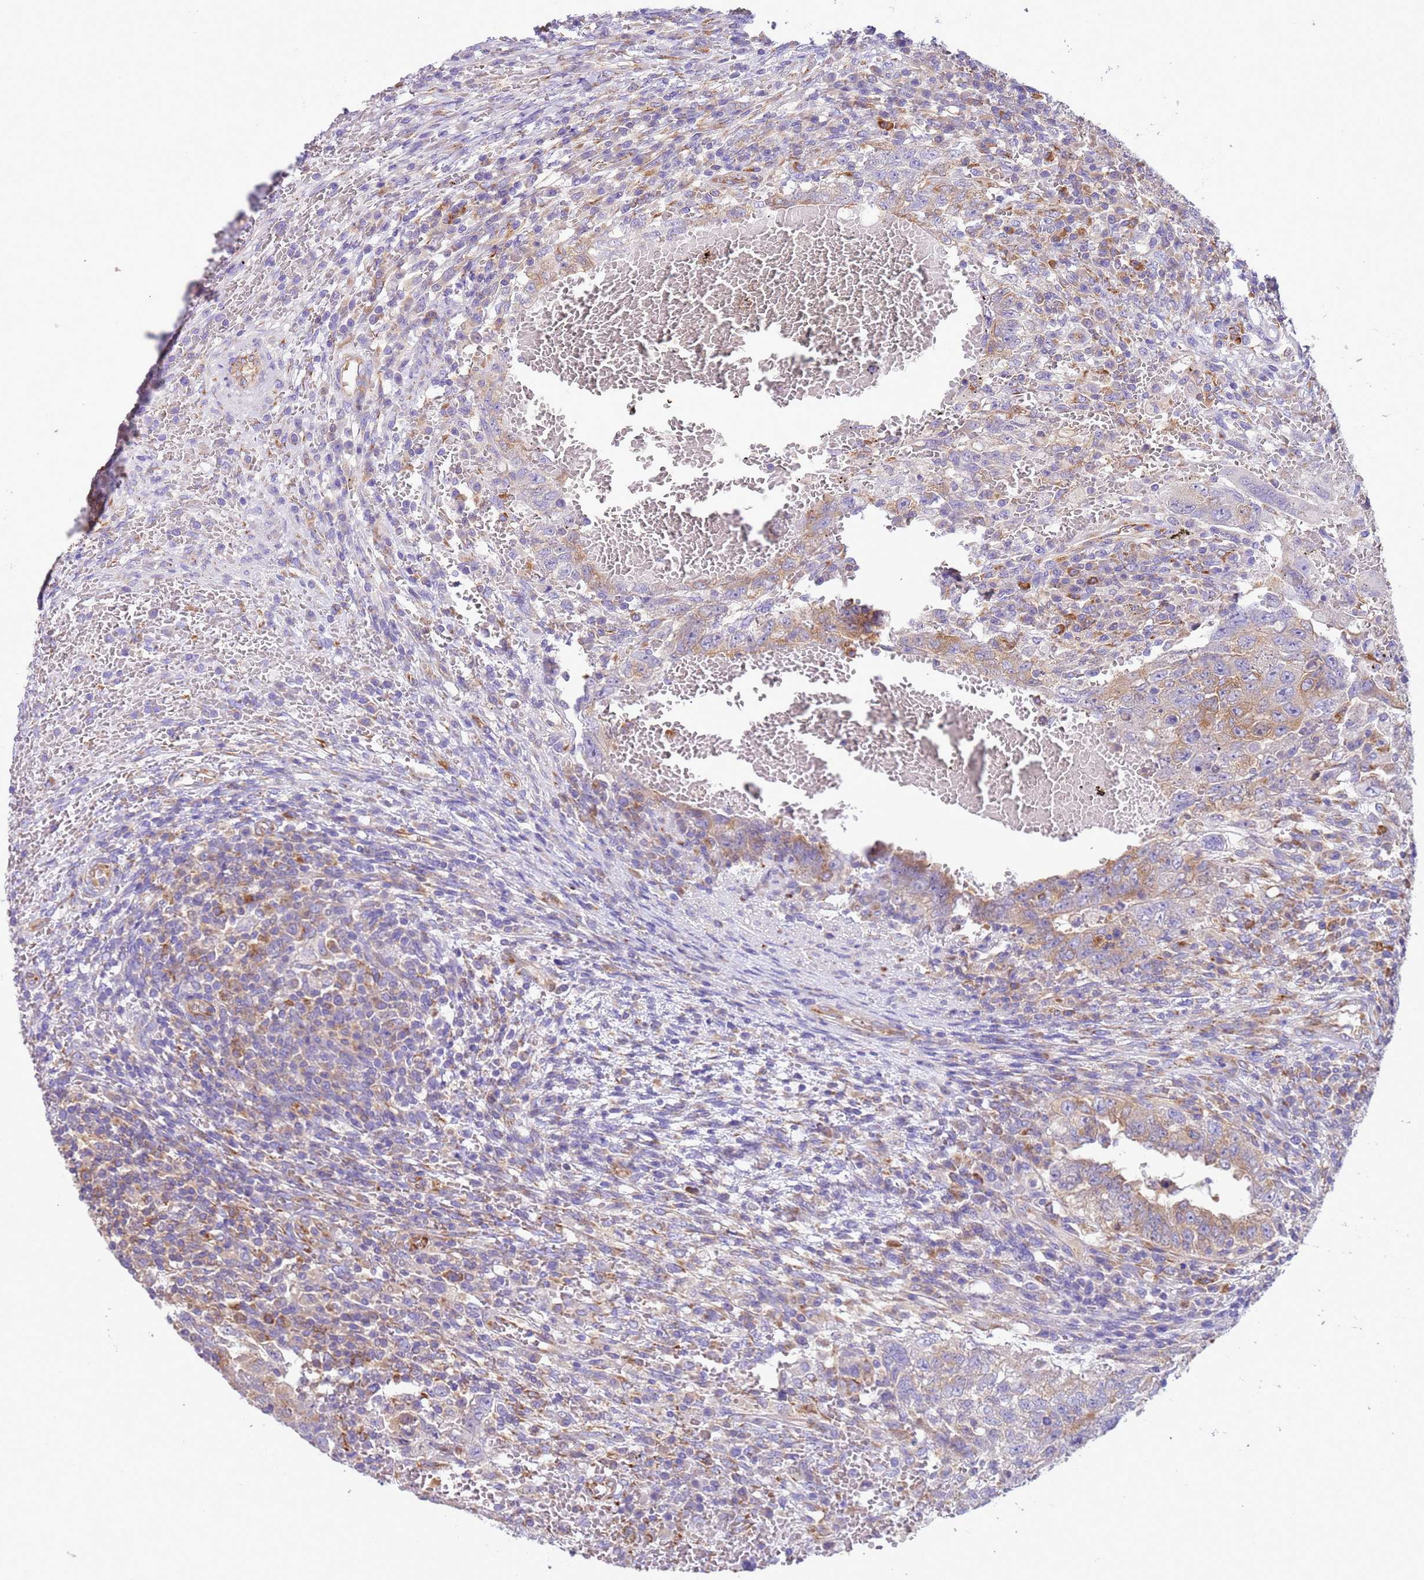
{"staining": {"intensity": "moderate", "quantity": "25%-75%", "location": "cytoplasmic/membranous"}, "tissue": "testis cancer", "cell_type": "Tumor cells", "image_type": "cancer", "snomed": [{"axis": "morphology", "description": "Carcinoma, Embryonal, NOS"}, {"axis": "topography", "description": "Testis"}], "caption": "Immunohistochemical staining of testis cancer shows medium levels of moderate cytoplasmic/membranous positivity in about 25%-75% of tumor cells.", "gene": "VARS1", "patient": {"sex": "male", "age": 26}}